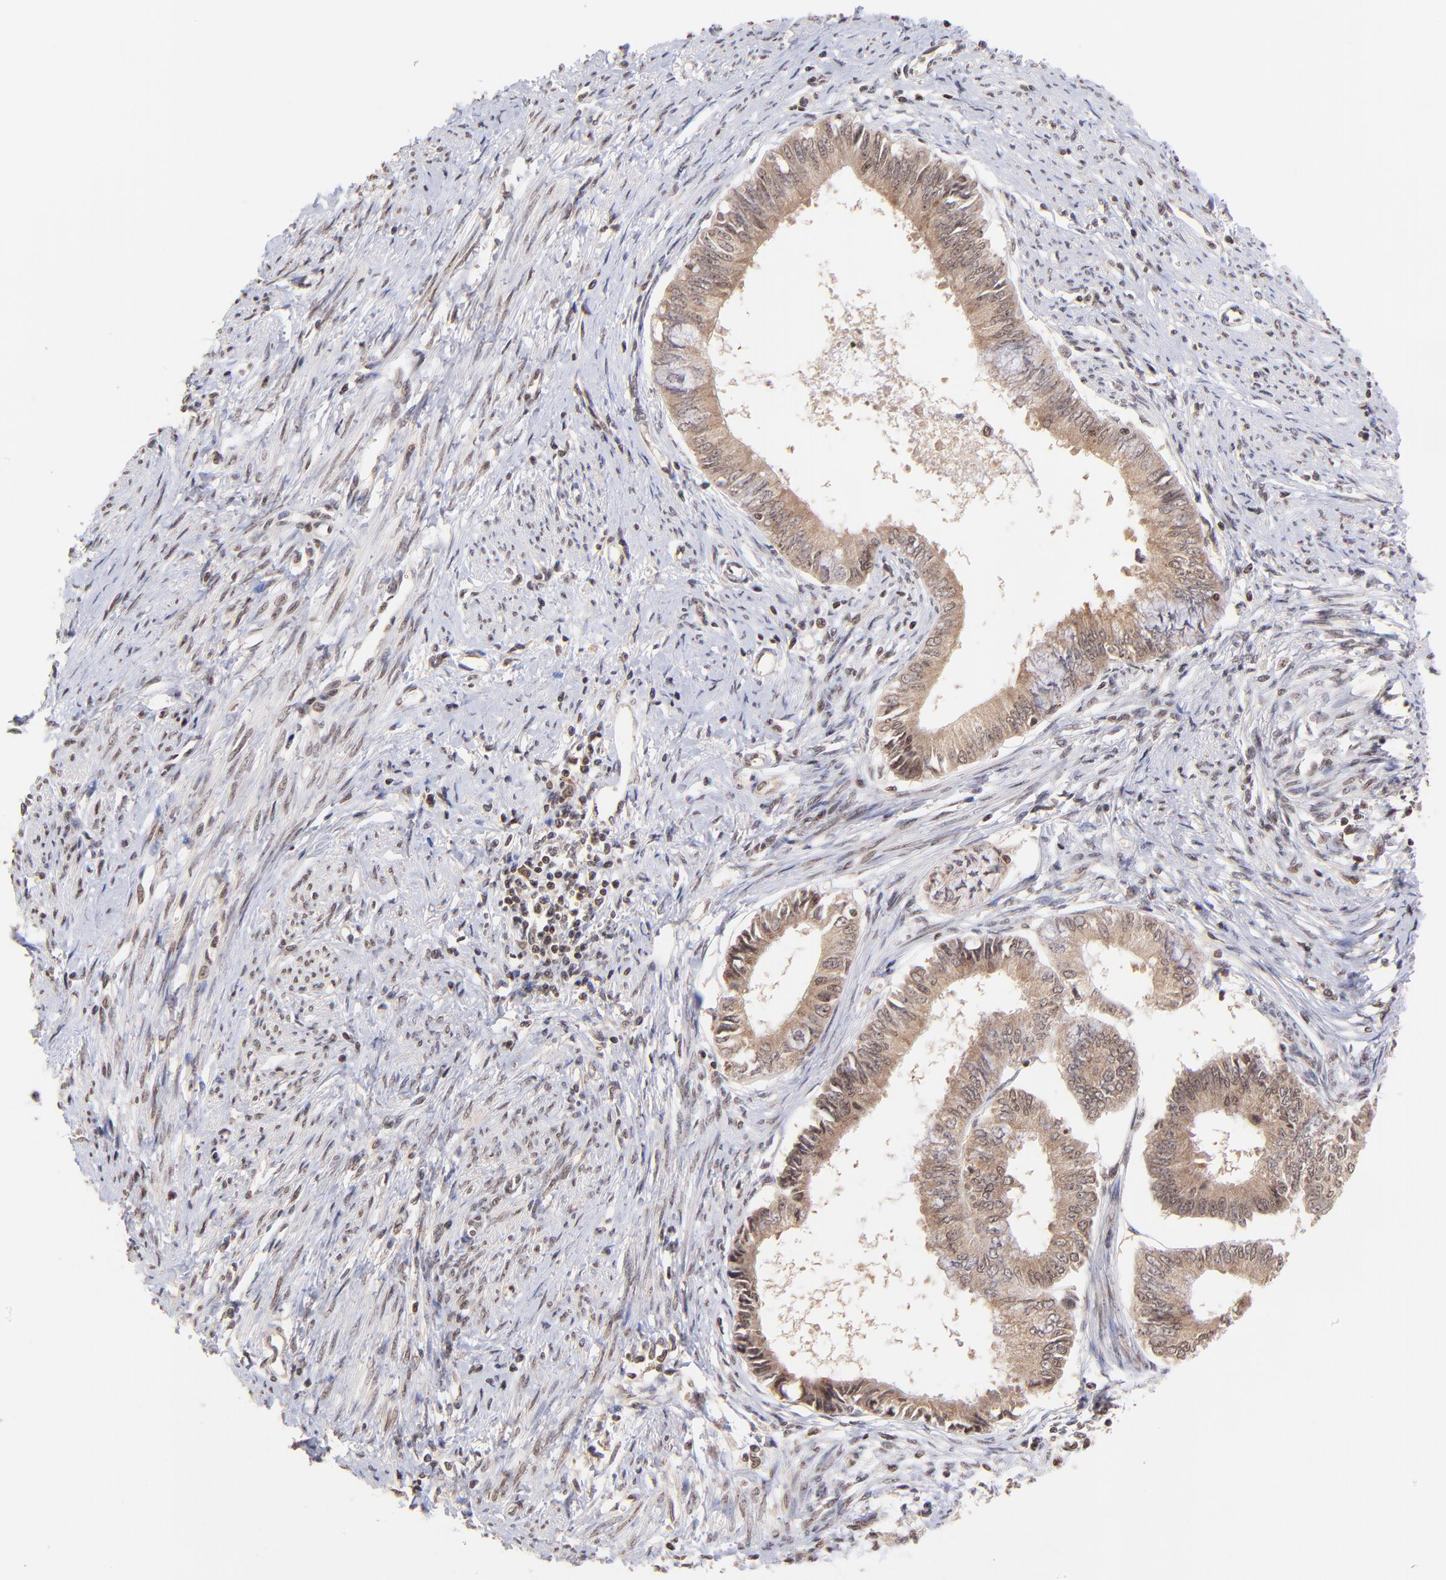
{"staining": {"intensity": "moderate", "quantity": ">75%", "location": "cytoplasmic/membranous,nuclear"}, "tissue": "endometrial cancer", "cell_type": "Tumor cells", "image_type": "cancer", "snomed": [{"axis": "morphology", "description": "Adenocarcinoma, NOS"}, {"axis": "topography", "description": "Endometrium"}], "caption": "Endometrial cancer (adenocarcinoma) stained with a protein marker exhibits moderate staining in tumor cells.", "gene": "WDR25", "patient": {"sex": "female", "age": 76}}